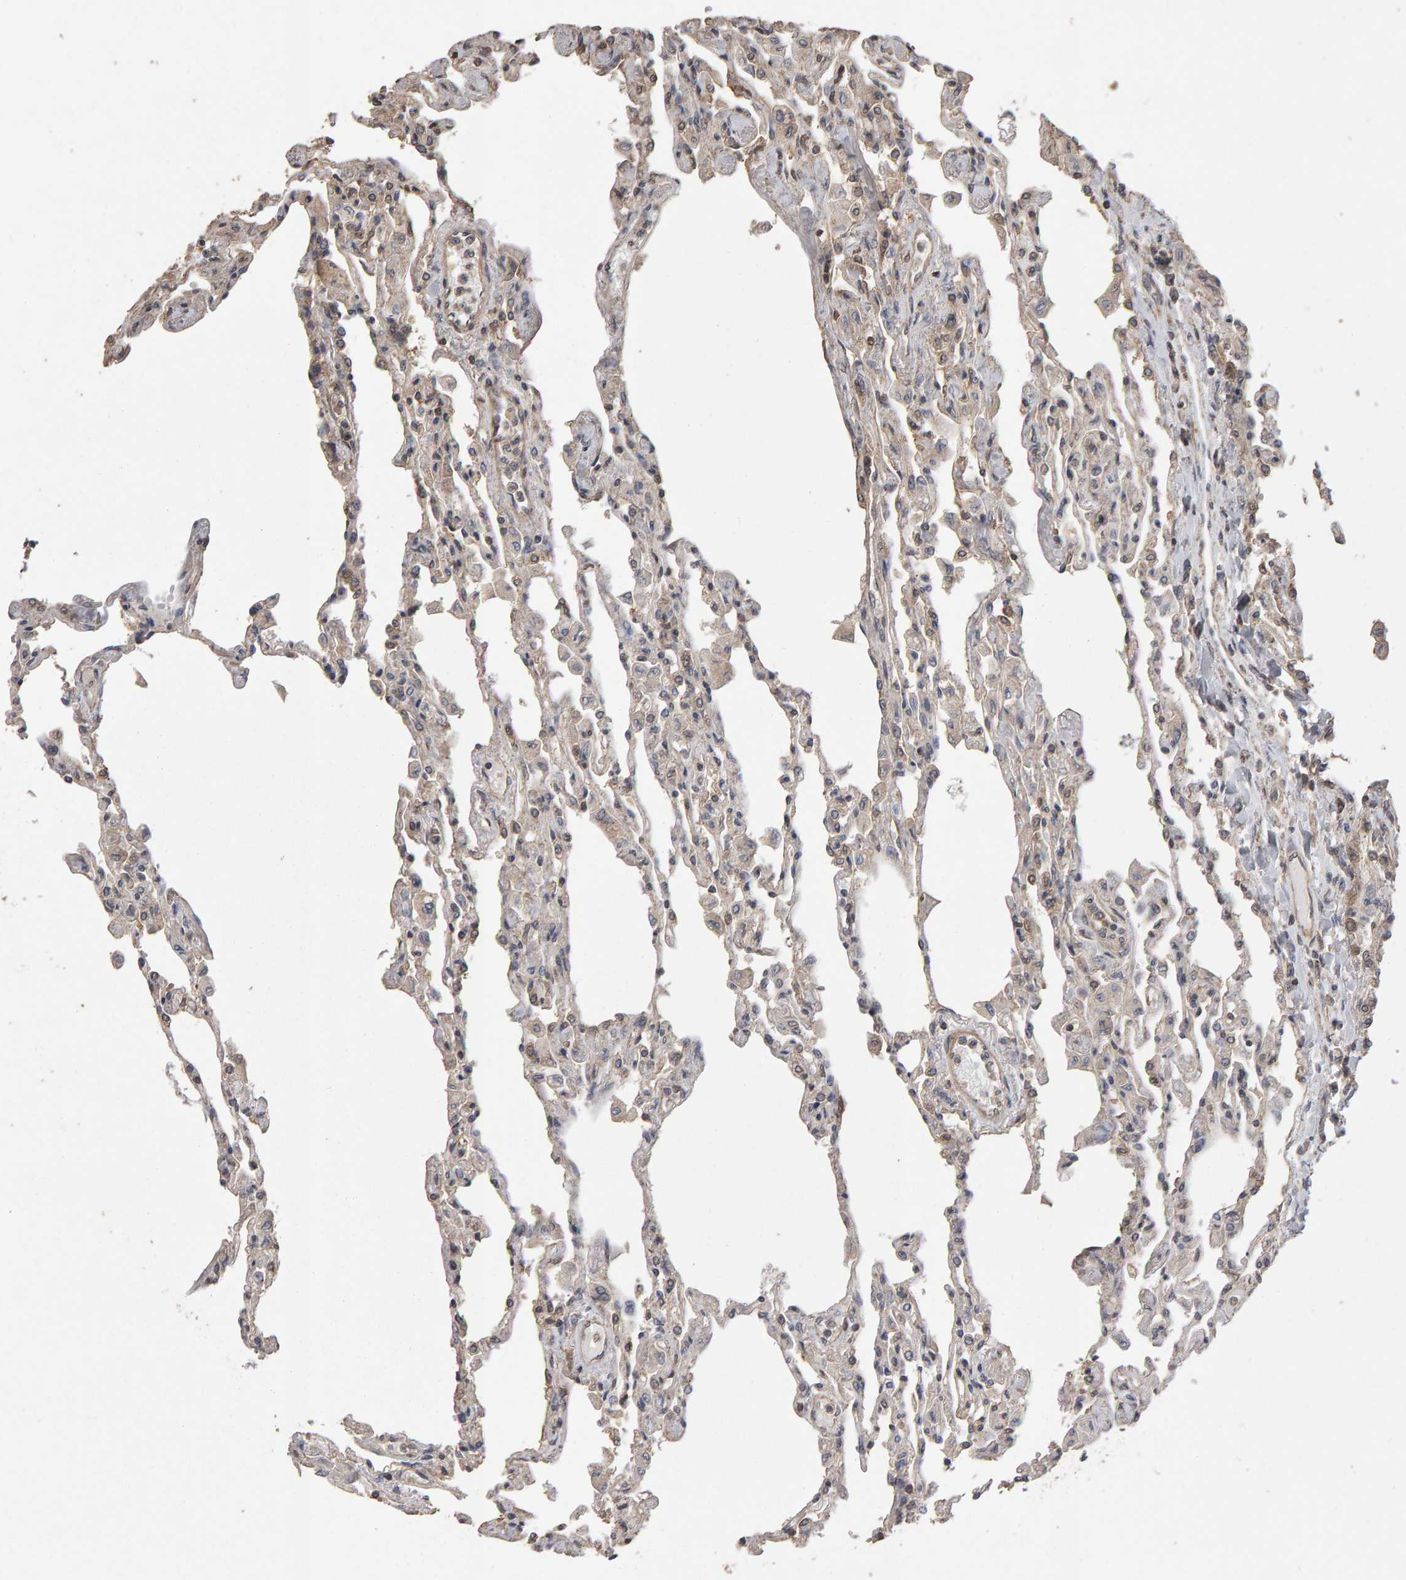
{"staining": {"intensity": "weak", "quantity": ">75%", "location": "cytoplasmic/membranous"}, "tissue": "lung", "cell_type": "Alveolar cells", "image_type": "normal", "snomed": [{"axis": "morphology", "description": "Normal tissue, NOS"}, {"axis": "topography", "description": "Bronchus"}, {"axis": "topography", "description": "Lung"}], "caption": "Immunohistochemistry image of benign lung stained for a protein (brown), which demonstrates low levels of weak cytoplasmic/membranous expression in approximately >75% of alveolar cells.", "gene": "SCRIB", "patient": {"sex": "female", "age": 49}}